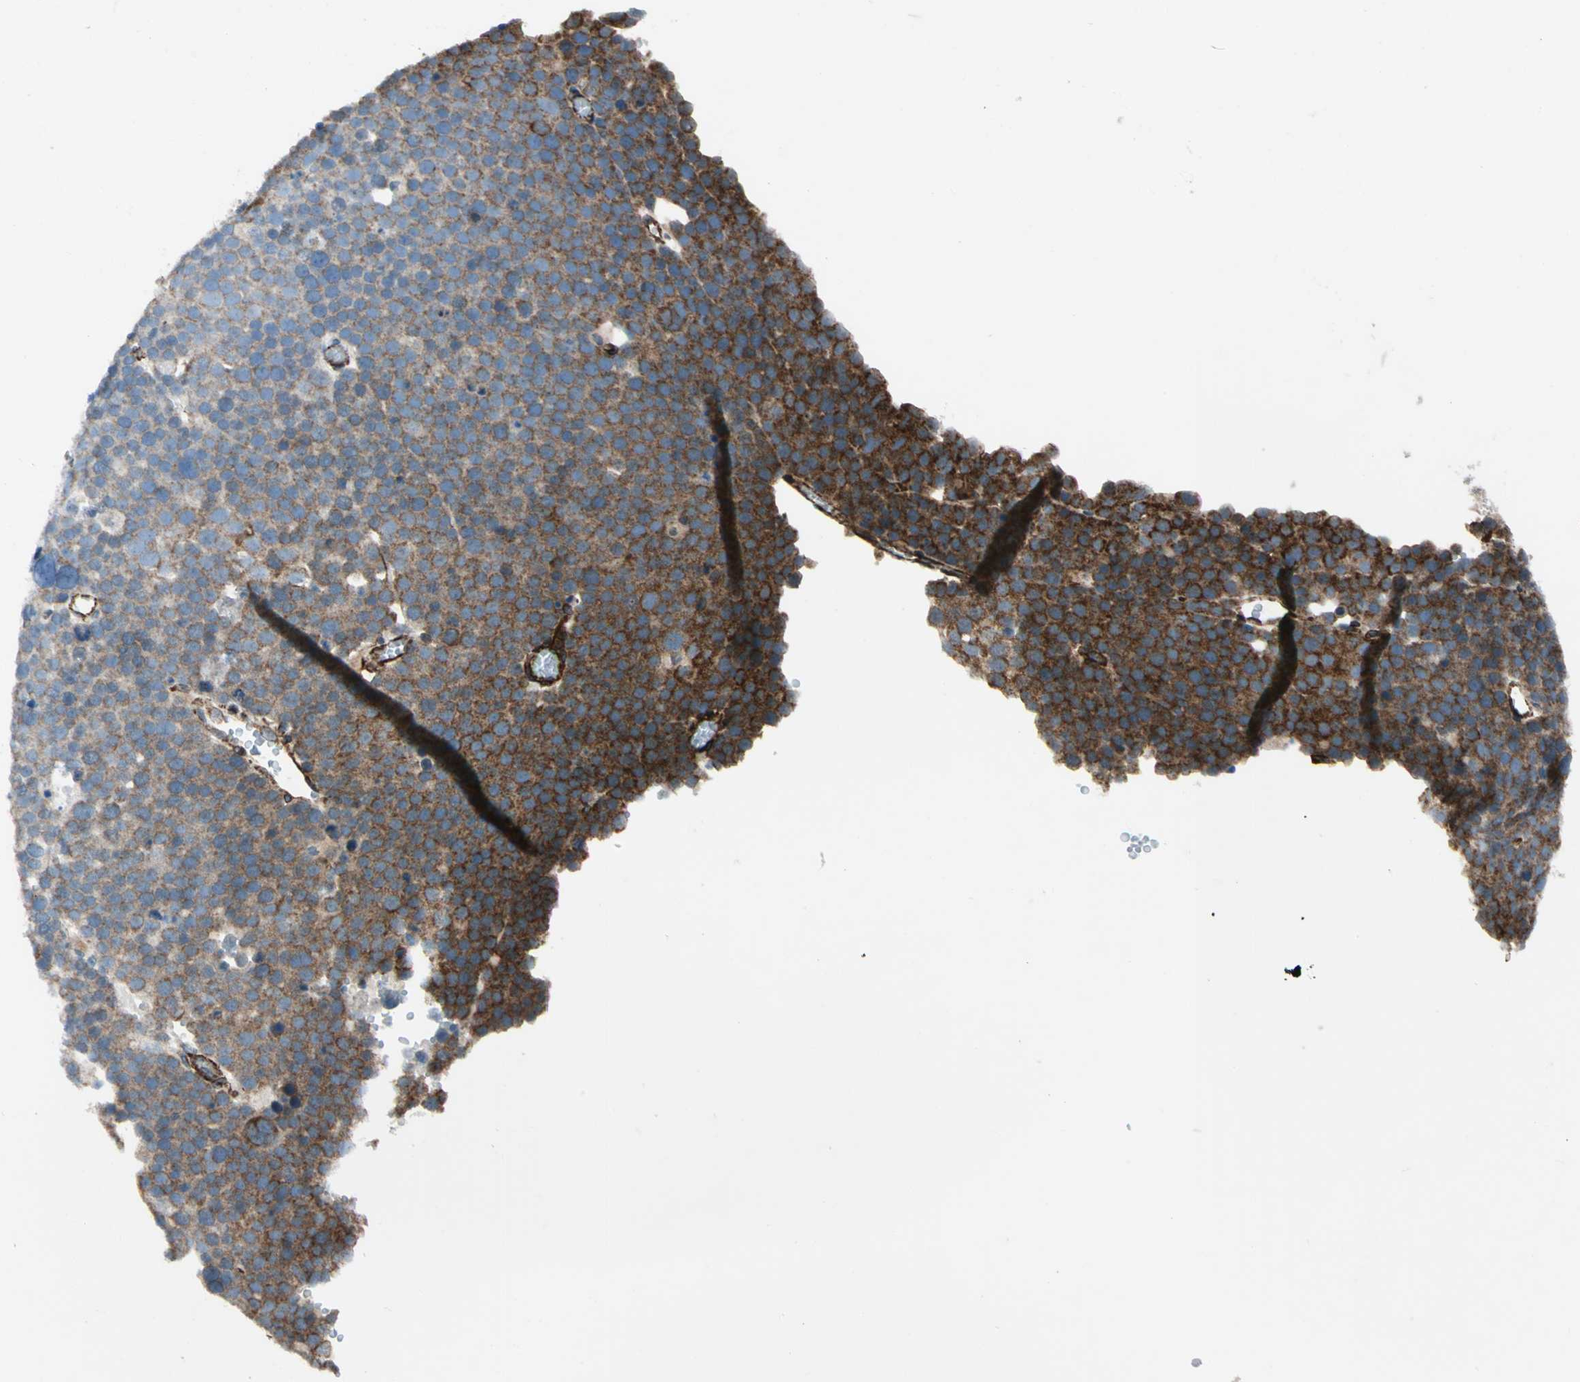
{"staining": {"intensity": "strong", "quantity": "25%-75%", "location": "cytoplasmic/membranous"}, "tissue": "testis cancer", "cell_type": "Tumor cells", "image_type": "cancer", "snomed": [{"axis": "morphology", "description": "Seminoma, NOS"}, {"axis": "topography", "description": "Testis"}], "caption": "DAB immunohistochemical staining of seminoma (testis) reveals strong cytoplasmic/membranous protein expression in about 25%-75% of tumor cells. Nuclei are stained in blue.", "gene": "EXD2", "patient": {"sex": "male", "age": 71}}